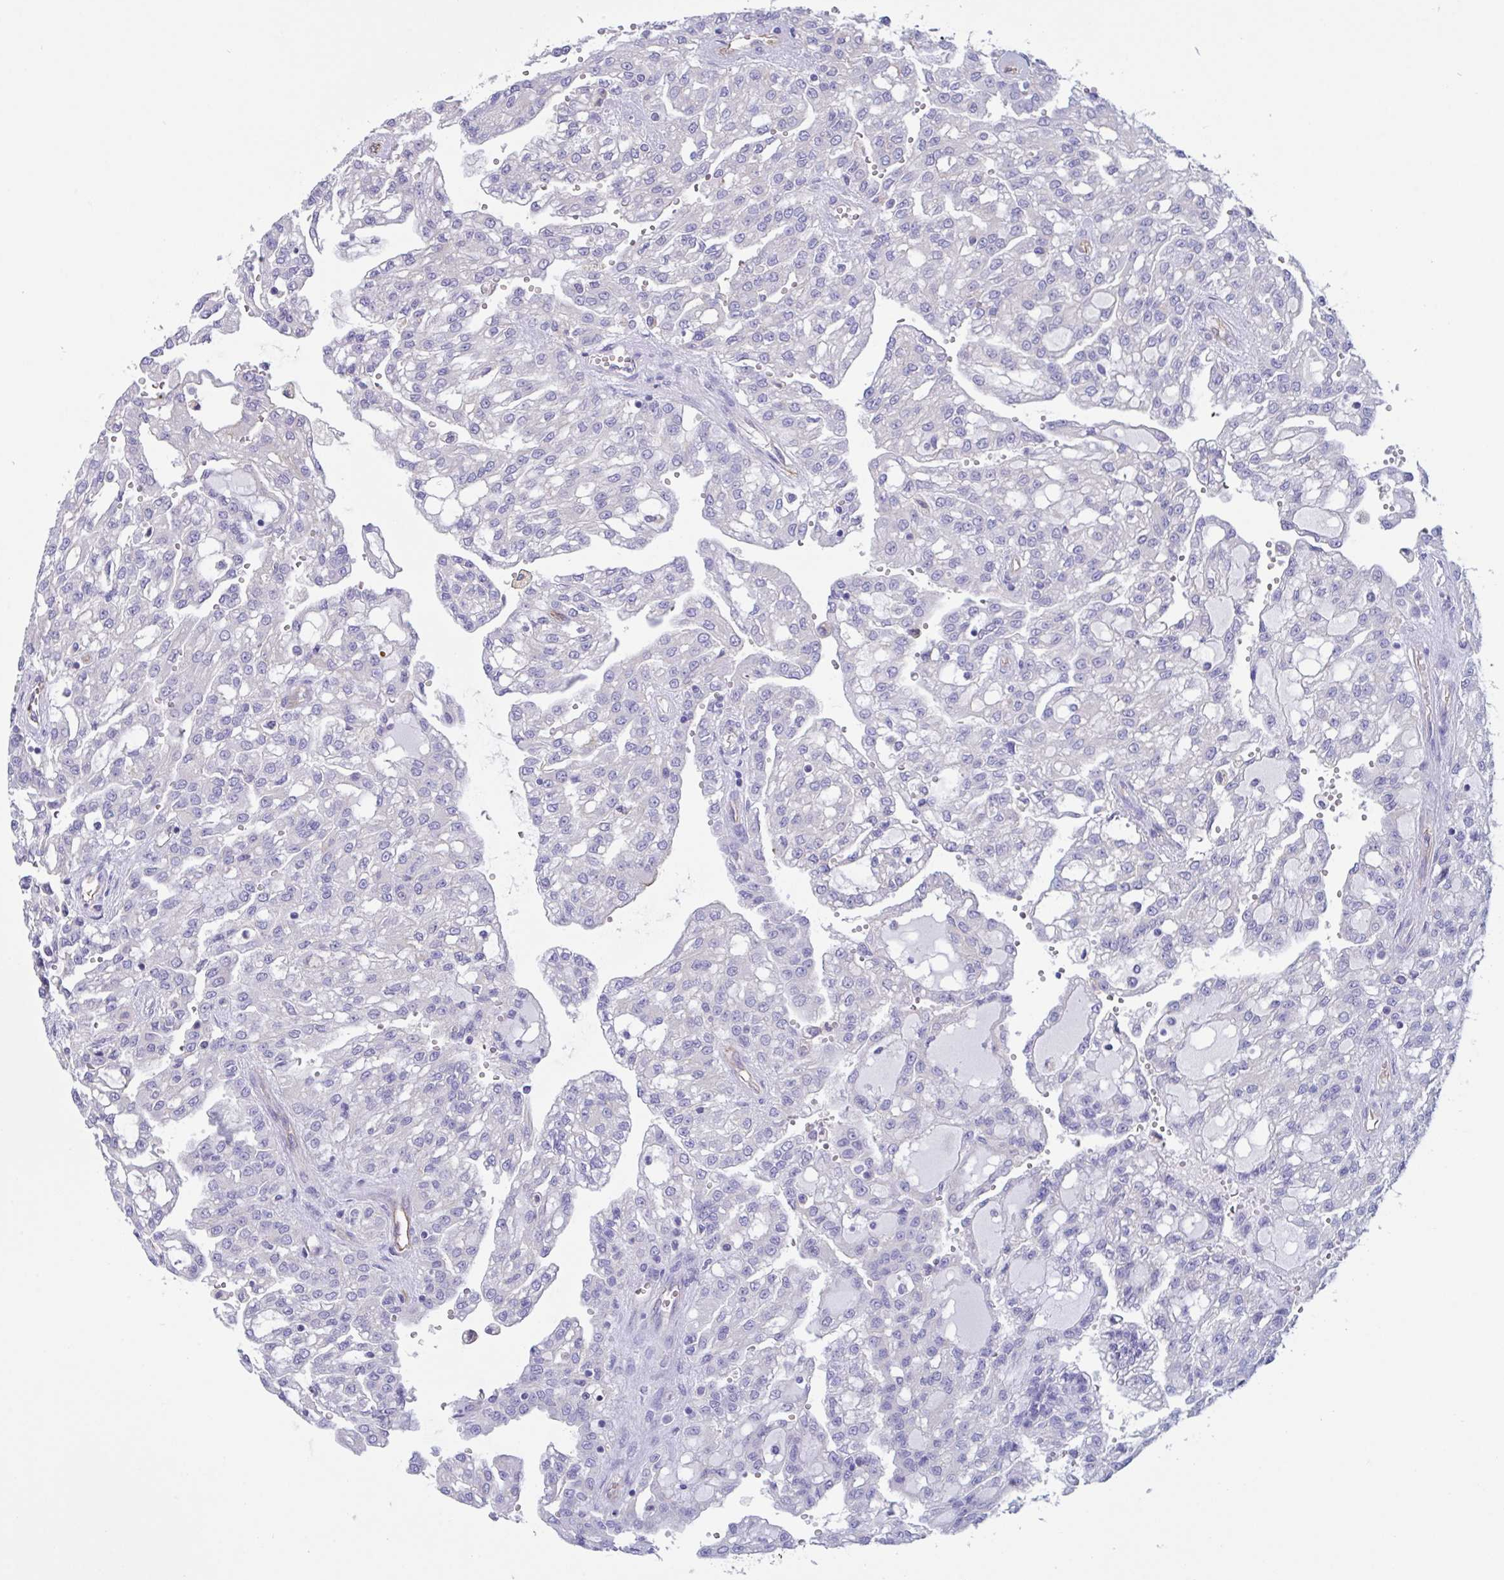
{"staining": {"intensity": "negative", "quantity": "none", "location": "none"}, "tissue": "renal cancer", "cell_type": "Tumor cells", "image_type": "cancer", "snomed": [{"axis": "morphology", "description": "Adenocarcinoma, NOS"}, {"axis": "topography", "description": "Kidney"}], "caption": "Immunohistochemistry image of neoplastic tissue: human renal cancer stained with DAB (3,3'-diaminobenzidine) demonstrates no significant protein positivity in tumor cells. (IHC, brightfield microscopy, high magnification).", "gene": "RPL22L1", "patient": {"sex": "male", "age": 63}}